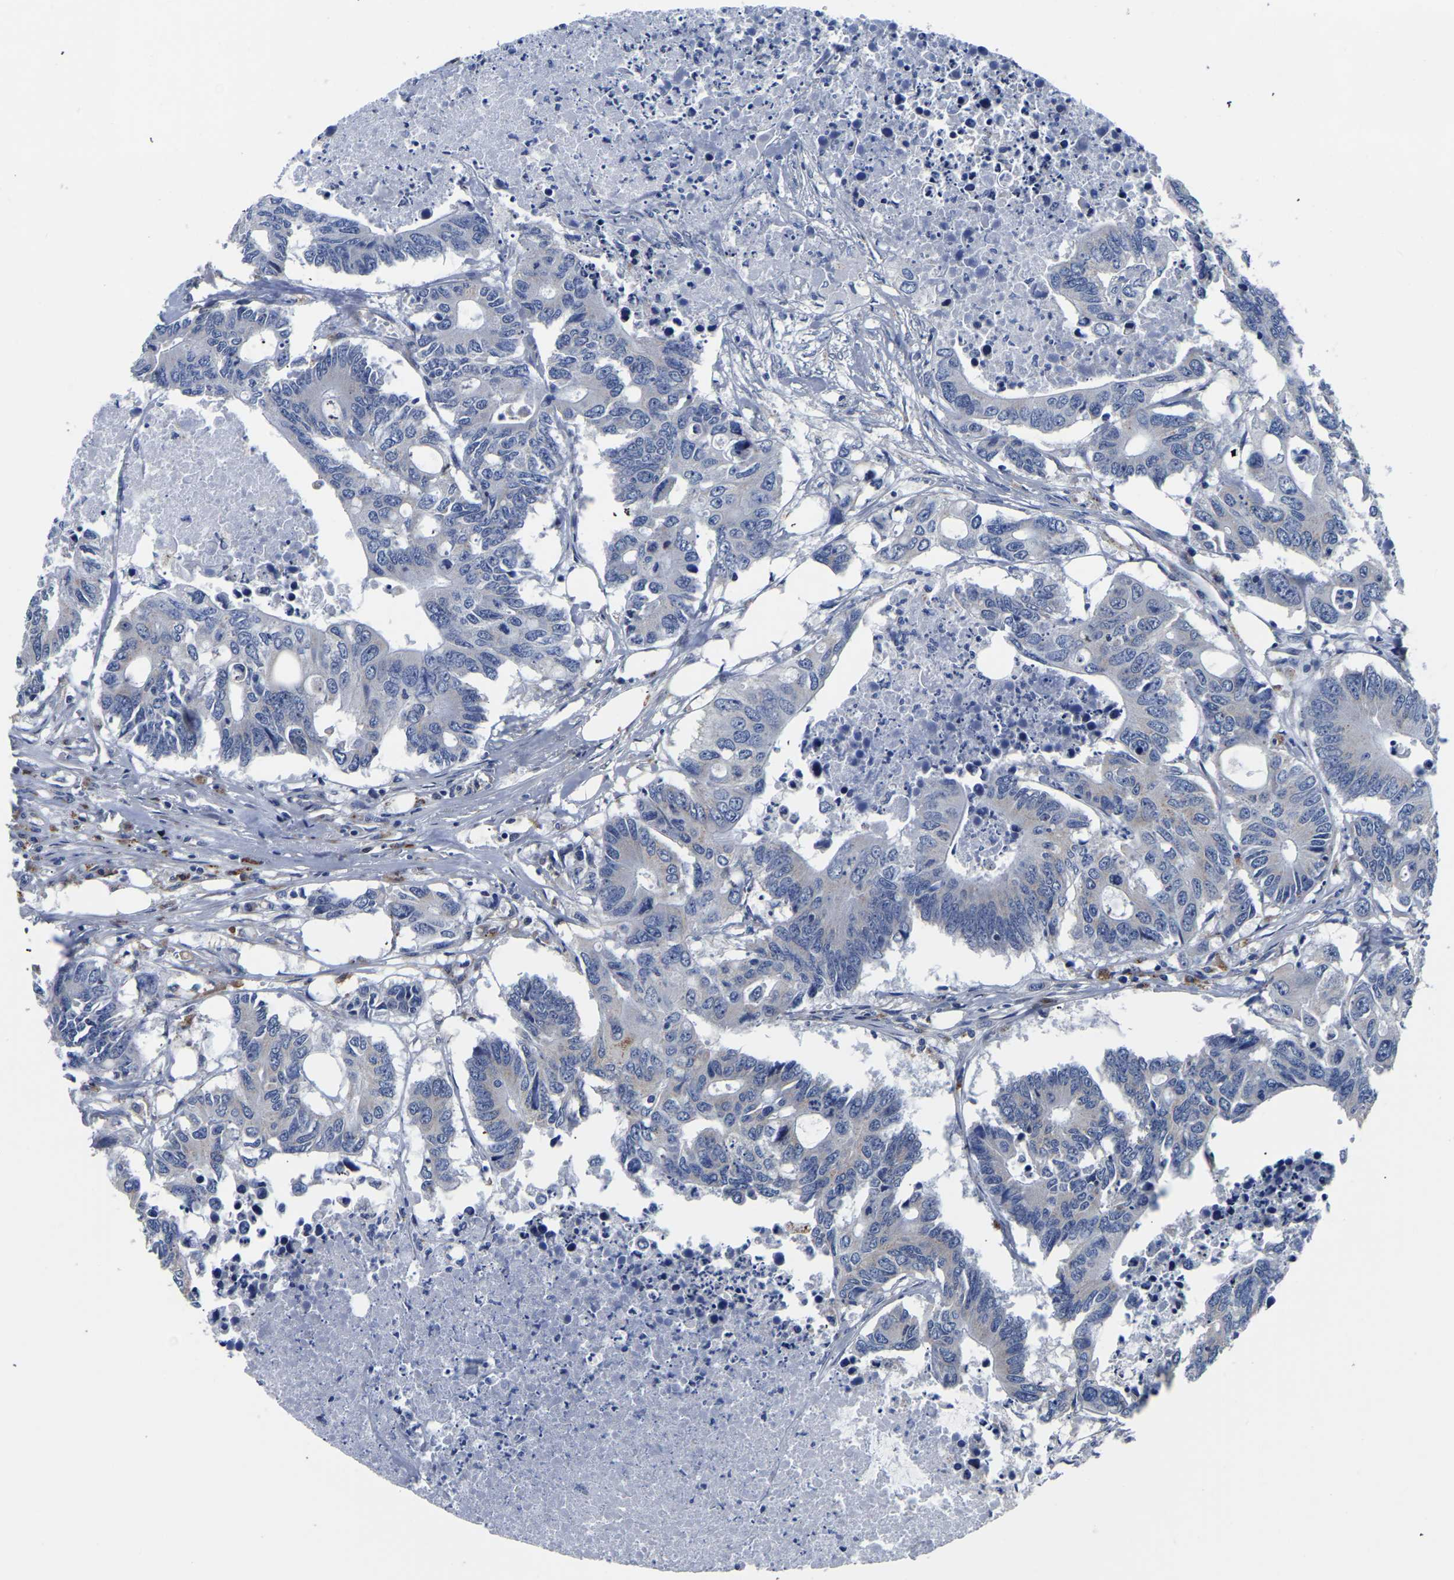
{"staining": {"intensity": "negative", "quantity": "none", "location": "none"}, "tissue": "colorectal cancer", "cell_type": "Tumor cells", "image_type": "cancer", "snomed": [{"axis": "morphology", "description": "Adenocarcinoma, NOS"}, {"axis": "topography", "description": "Colon"}], "caption": "There is no significant expression in tumor cells of adenocarcinoma (colorectal). Brightfield microscopy of immunohistochemistry stained with DAB (brown) and hematoxylin (blue), captured at high magnification.", "gene": "PDLIM7", "patient": {"sex": "male", "age": 71}}